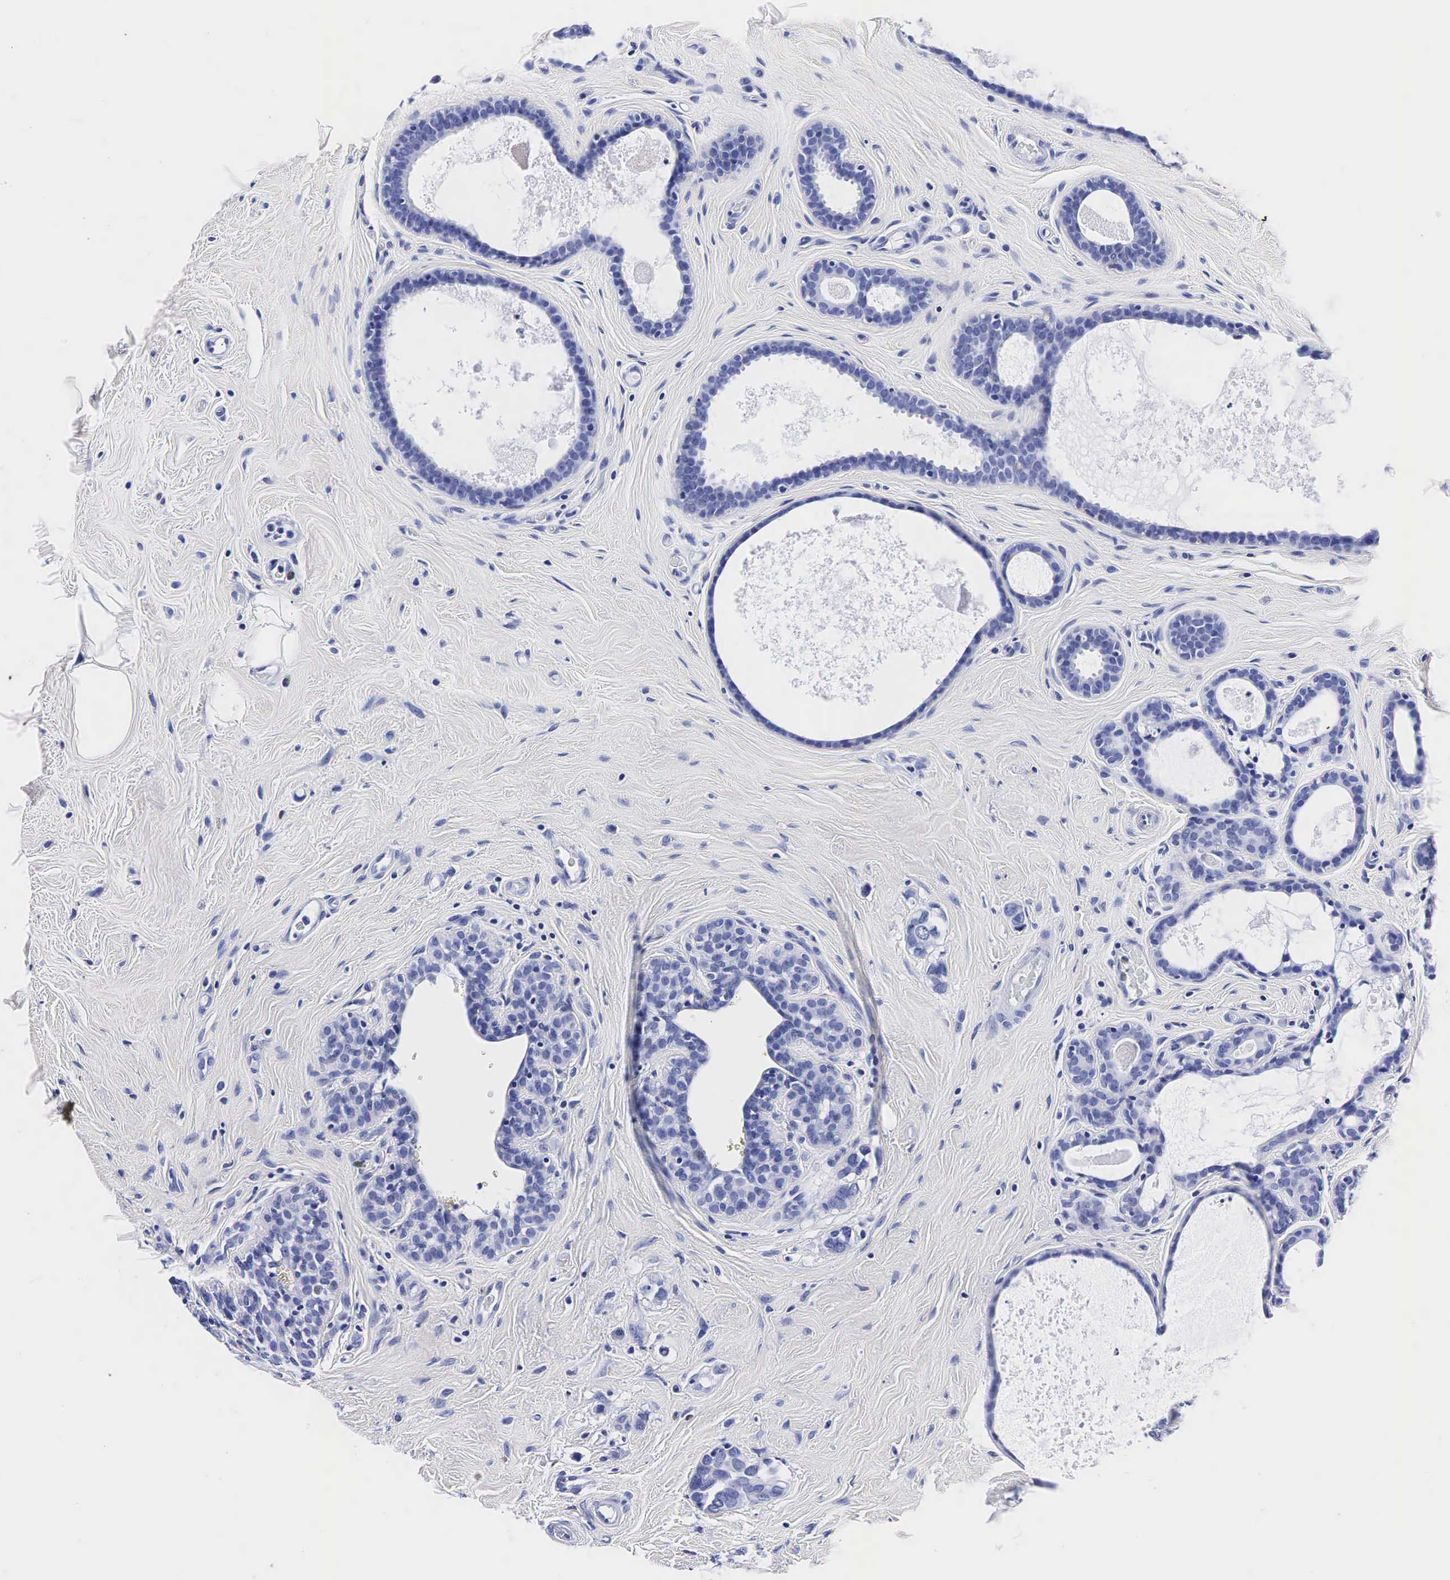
{"staining": {"intensity": "negative", "quantity": "none", "location": "none"}, "tissue": "breast cancer", "cell_type": "Tumor cells", "image_type": "cancer", "snomed": [{"axis": "morphology", "description": "Duct carcinoma"}, {"axis": "topography", "description": "Breast"}], "caption": "DAB immunohistochemical staining of breast cancer displays no significant expression in tumor cells.", "gene": "TG", "patient": {"sex": "female", "age": 72}}